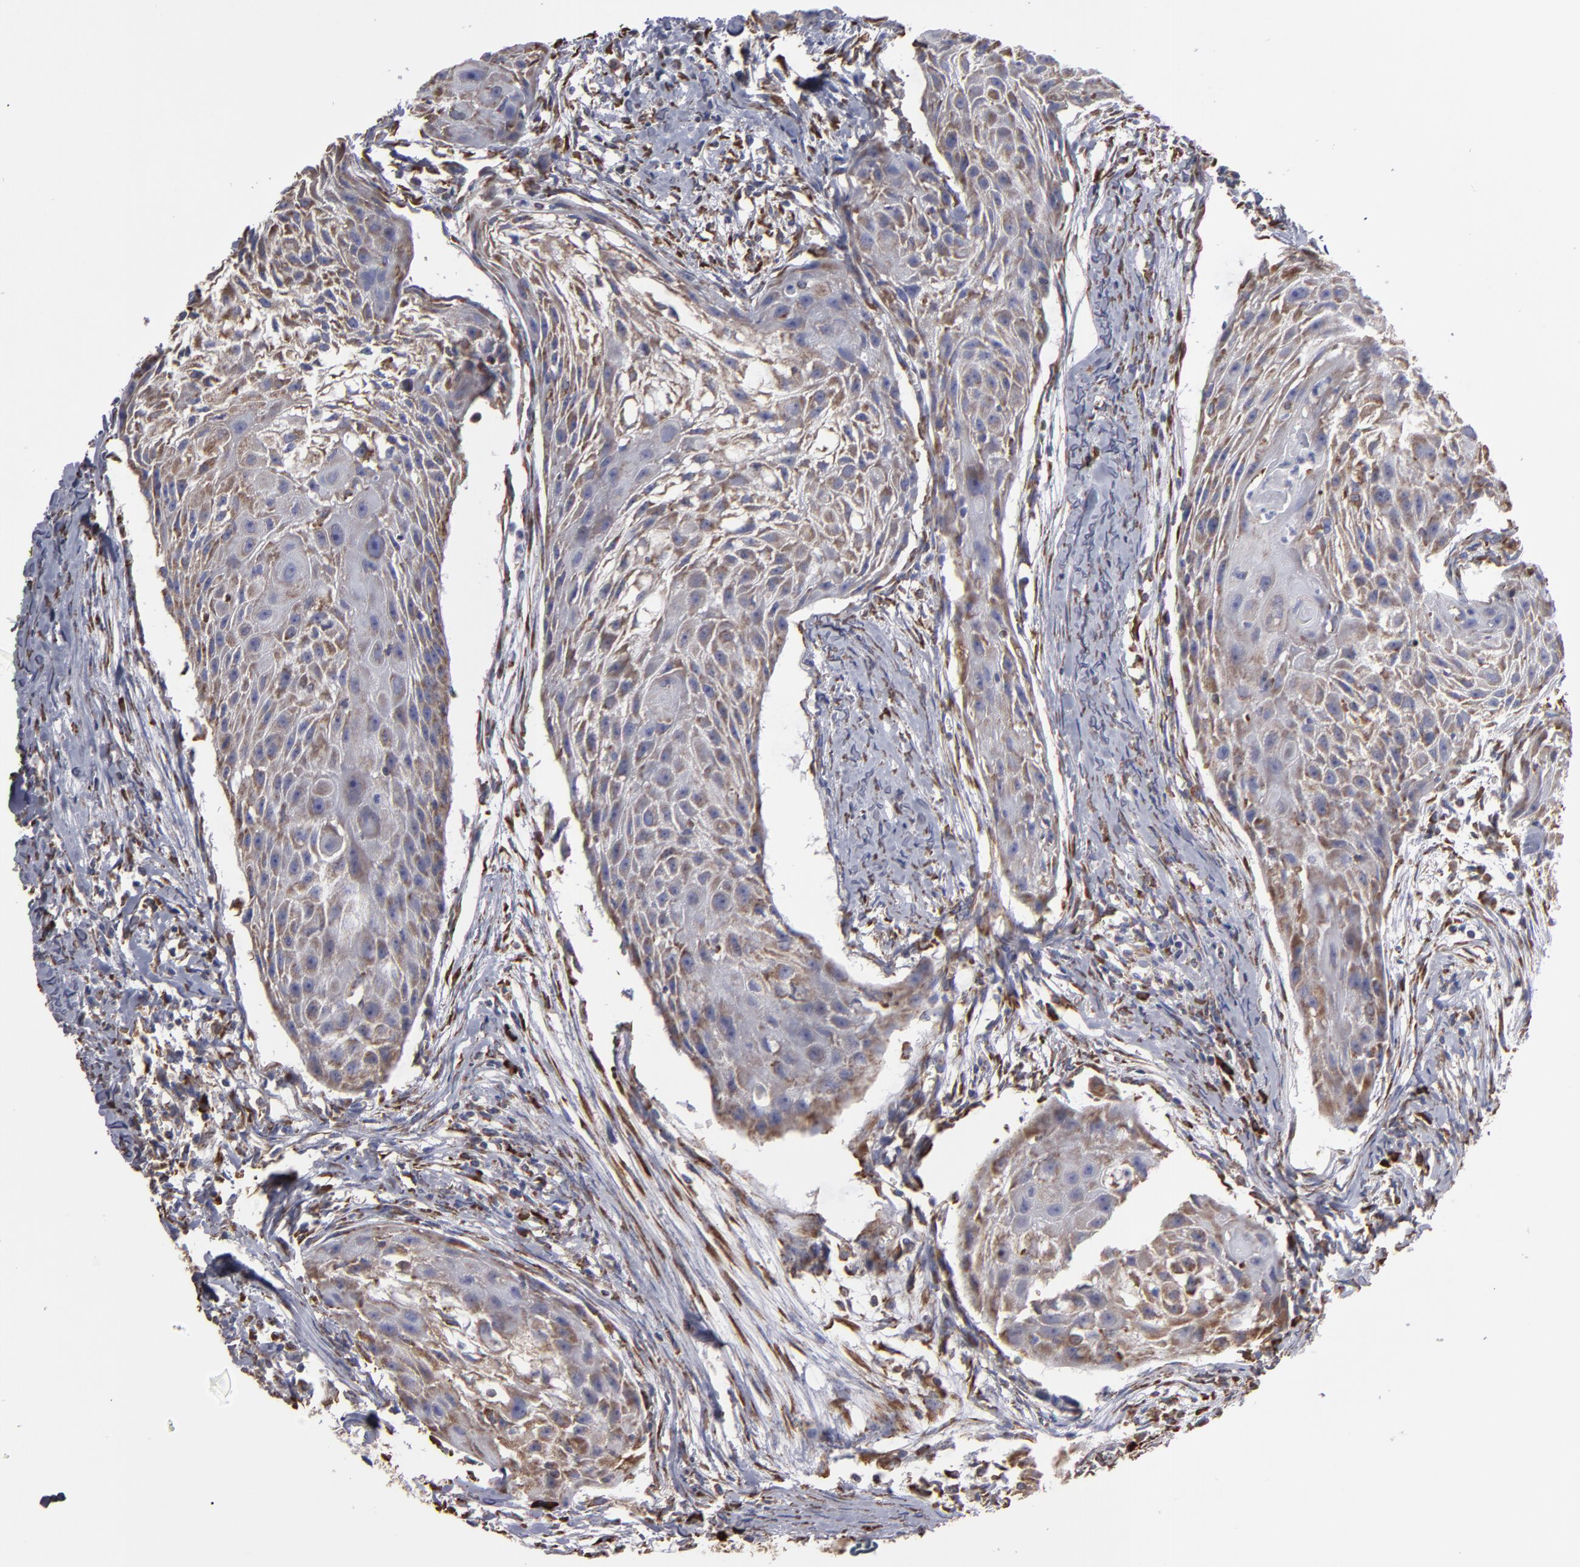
{"staining": {"intensity": "moderate", "quantity": ">75%", "location": "cytoplasmic/membranous"}, "tissue": "head and neck cancer", "cell_type": "Tumor cells", "image_type": "cancer", "snomed": [{"axis": "morphology", "description": "Squamous cell carcinoma, NOS"}, {"axis": "topography", "description": "Head-Neck"}], "caption": "Human head and neck cancer (squamous cell carcinoma) stained for a protein (brown) demonstrates moderate cytoplasmic/membranous positive staining in approximately >75% of tumor cells.", "gene": "SND1", "patient": {"sex": "male", "age": 64}}